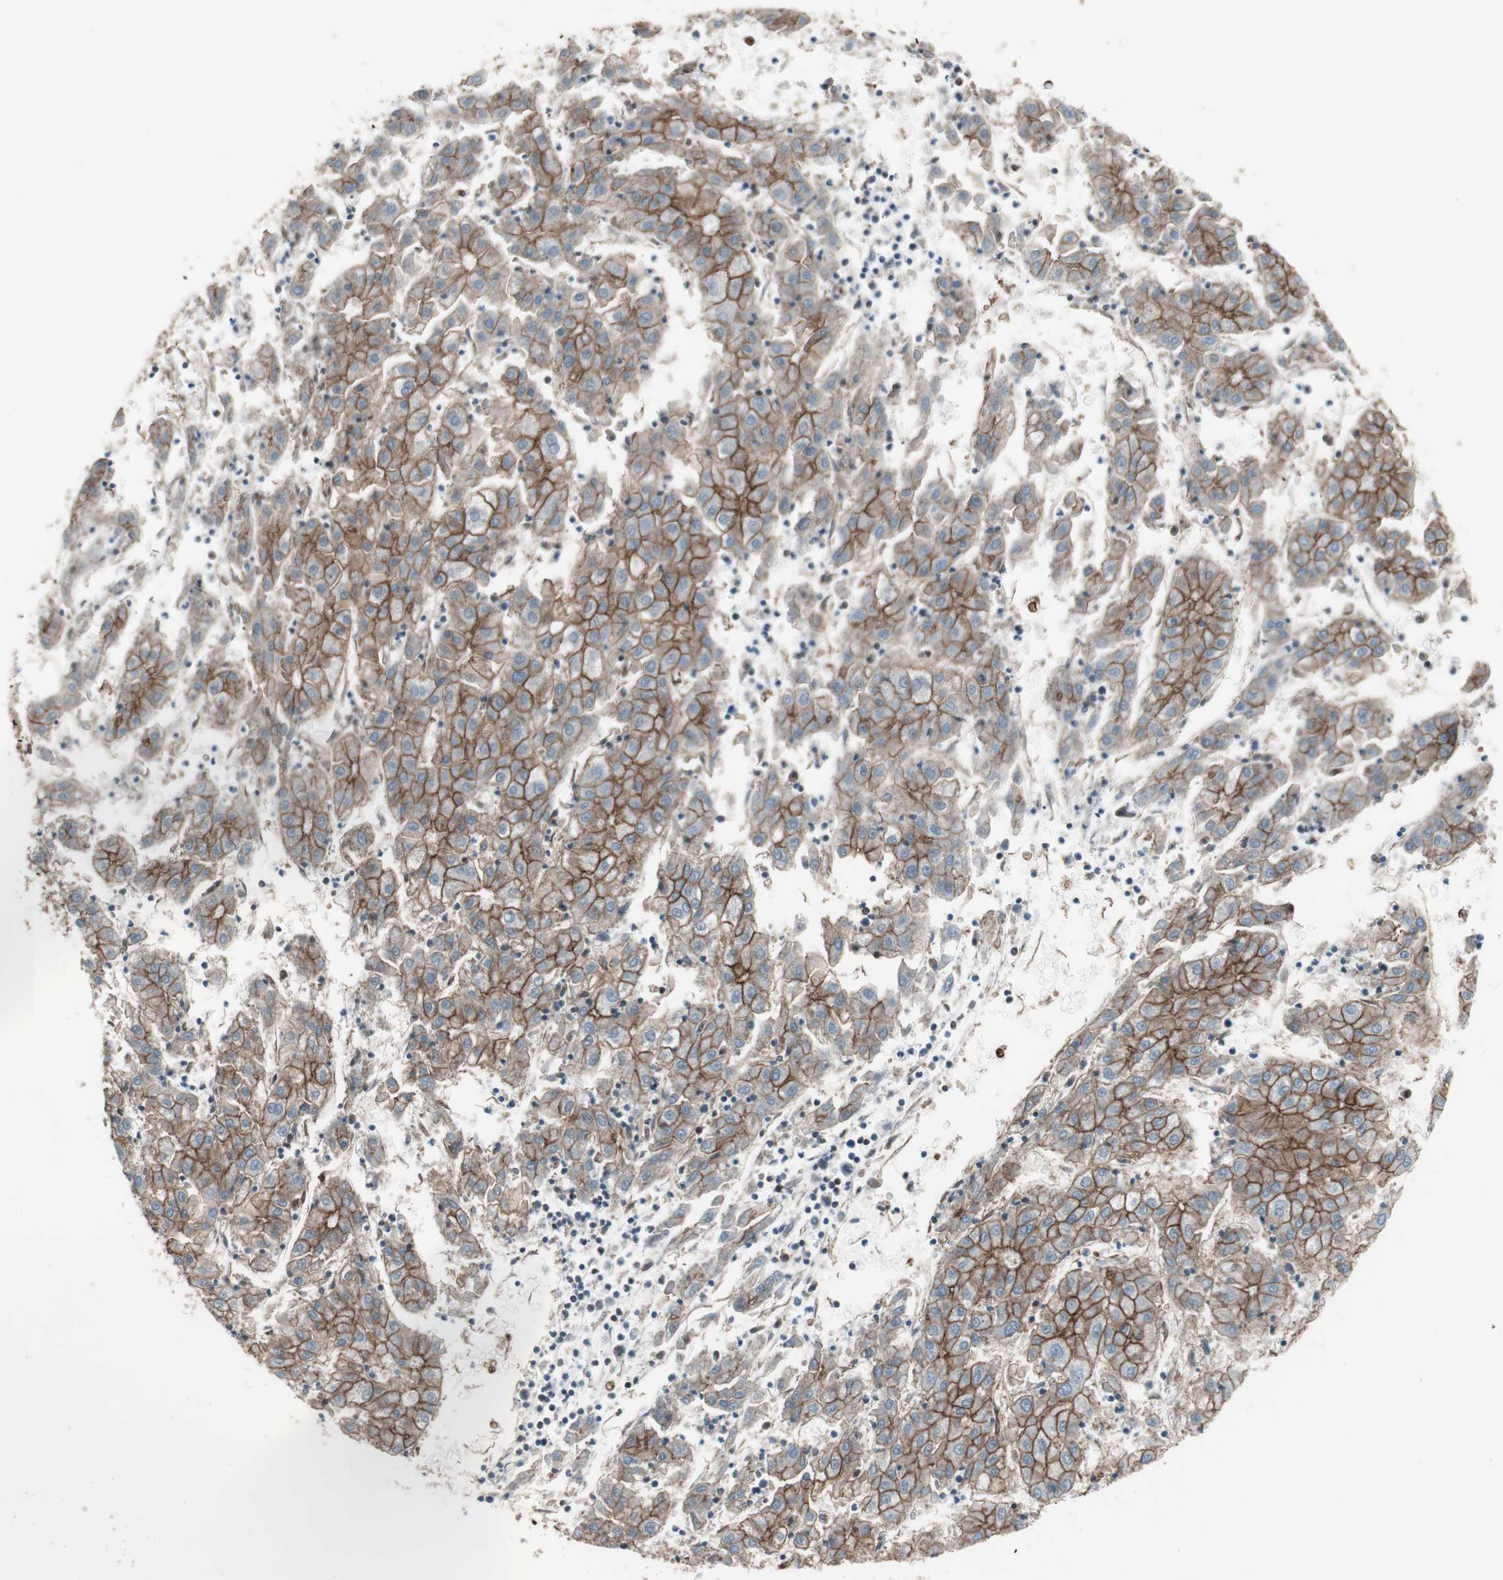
{"staining": {"intensity": "moderate", "quantity": ">75%", "location": "cytoplasmic/membranous"}, "tissue": "liver cancer", "cell_type": "Tumor cells", "image_type": "cancer", "snomed": [{"axis": "morphology", "description": "Carcinoma, Hepatocellular, NOS"}, {"axis": "topography", "description": "Liver"}], "caption": "An image of hepatocellular carcinoma (liver) stained for a protein exhibits moderate cytoplasmic/membranous brown staining in tumor cells.", "gene": "TCTA", "patient": {"sex": "male", "age": 72}}